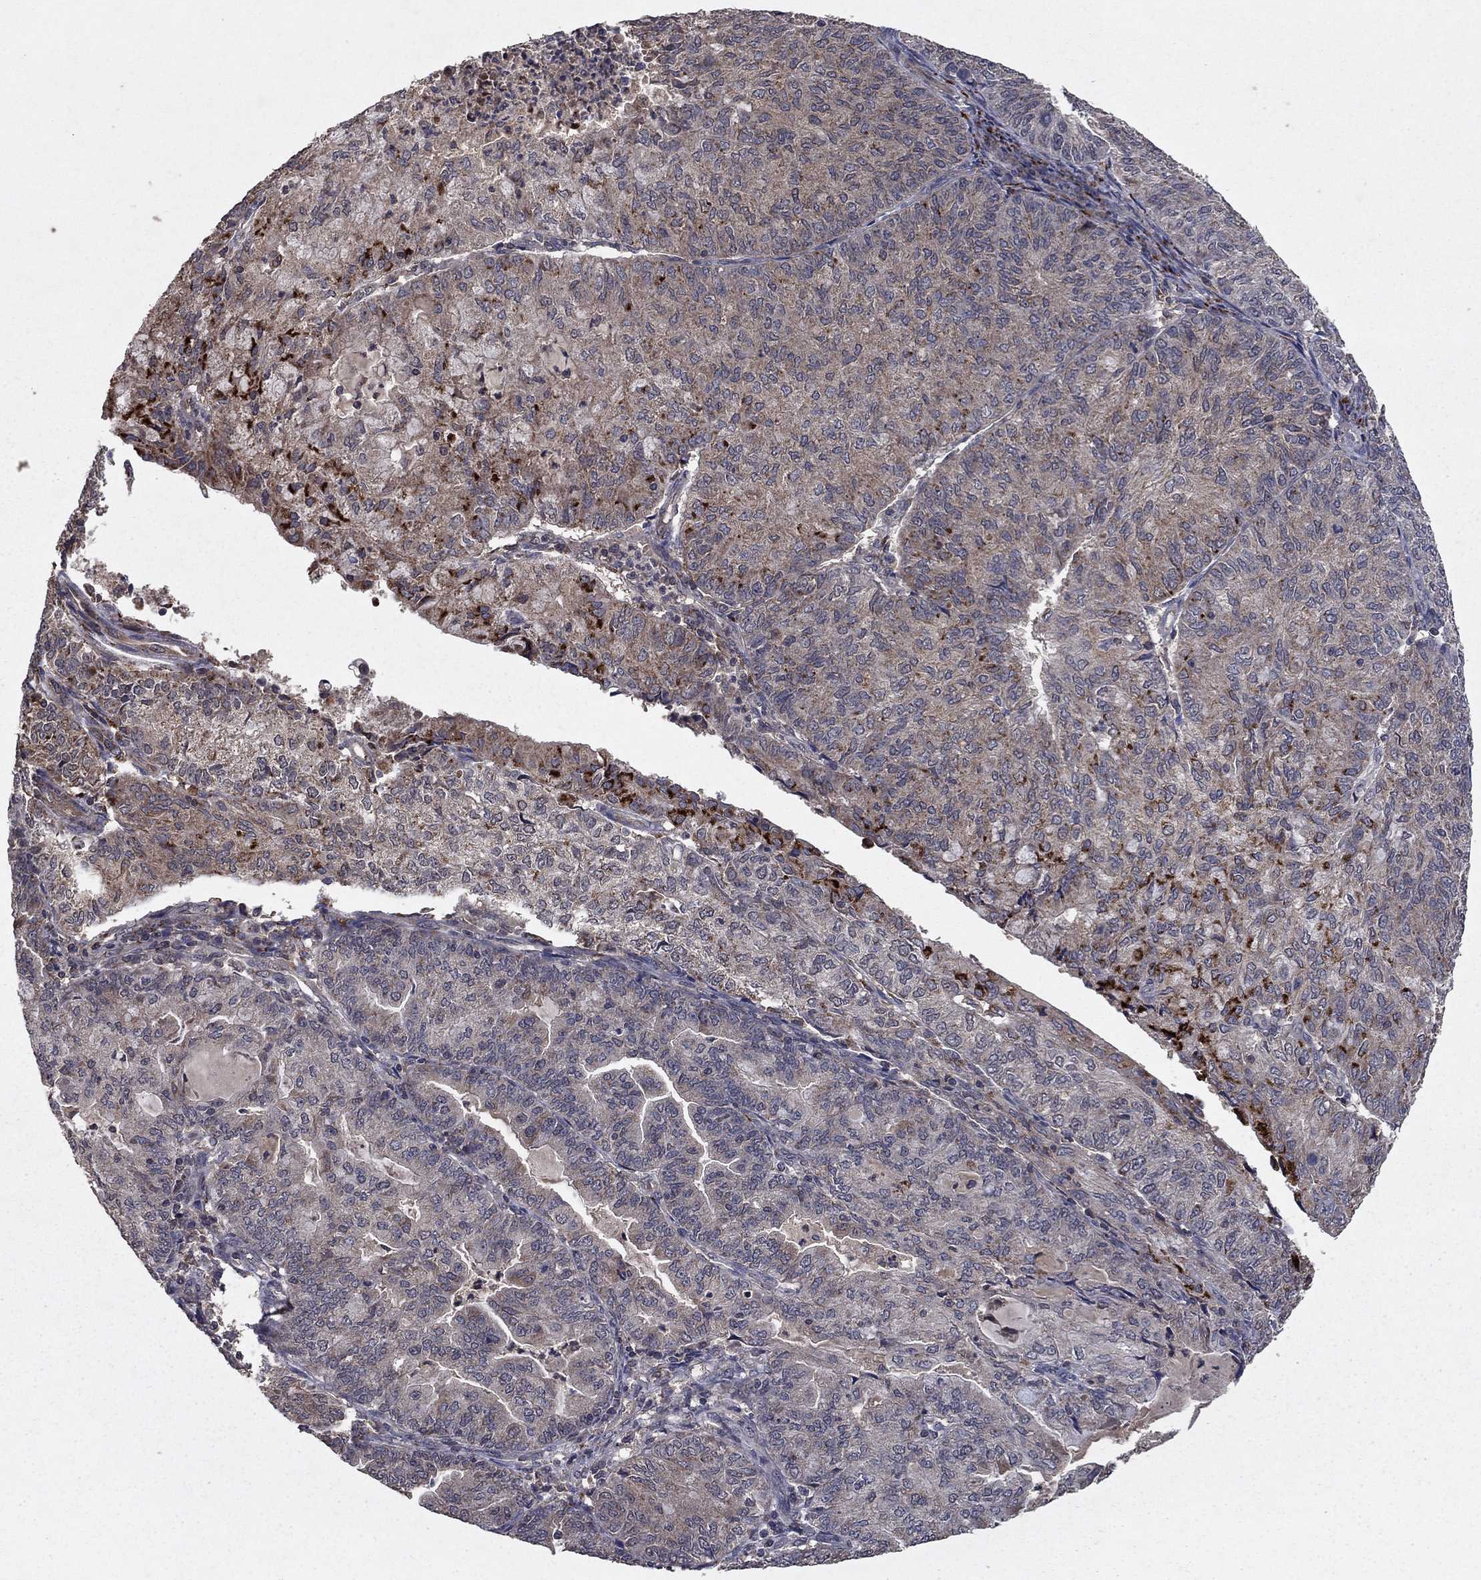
{"staining": {"intensity": "weak", "quantity": "<25%", "location": "cytoplasmic/membranous"}, "tissue": "endometrial cancer", "cell_type": "Tumor cells", "image_type": "cancer", "snomed": [{"axis": "morphology", "description": "Adenocarcinoma, NOS"}, {"axis": "topography", "description": "Endometrium"}], "caption": "DAB immunohistochemical staining of endometrial adenocarcinoma displays no significant staining in tumor cells. (DAB (3,3'-diaminobenzidine) immunohistochemistry with hematoxylin counter stain).", "gene": "DHRS1", "patient": {"sex": "female", "age": 82}}